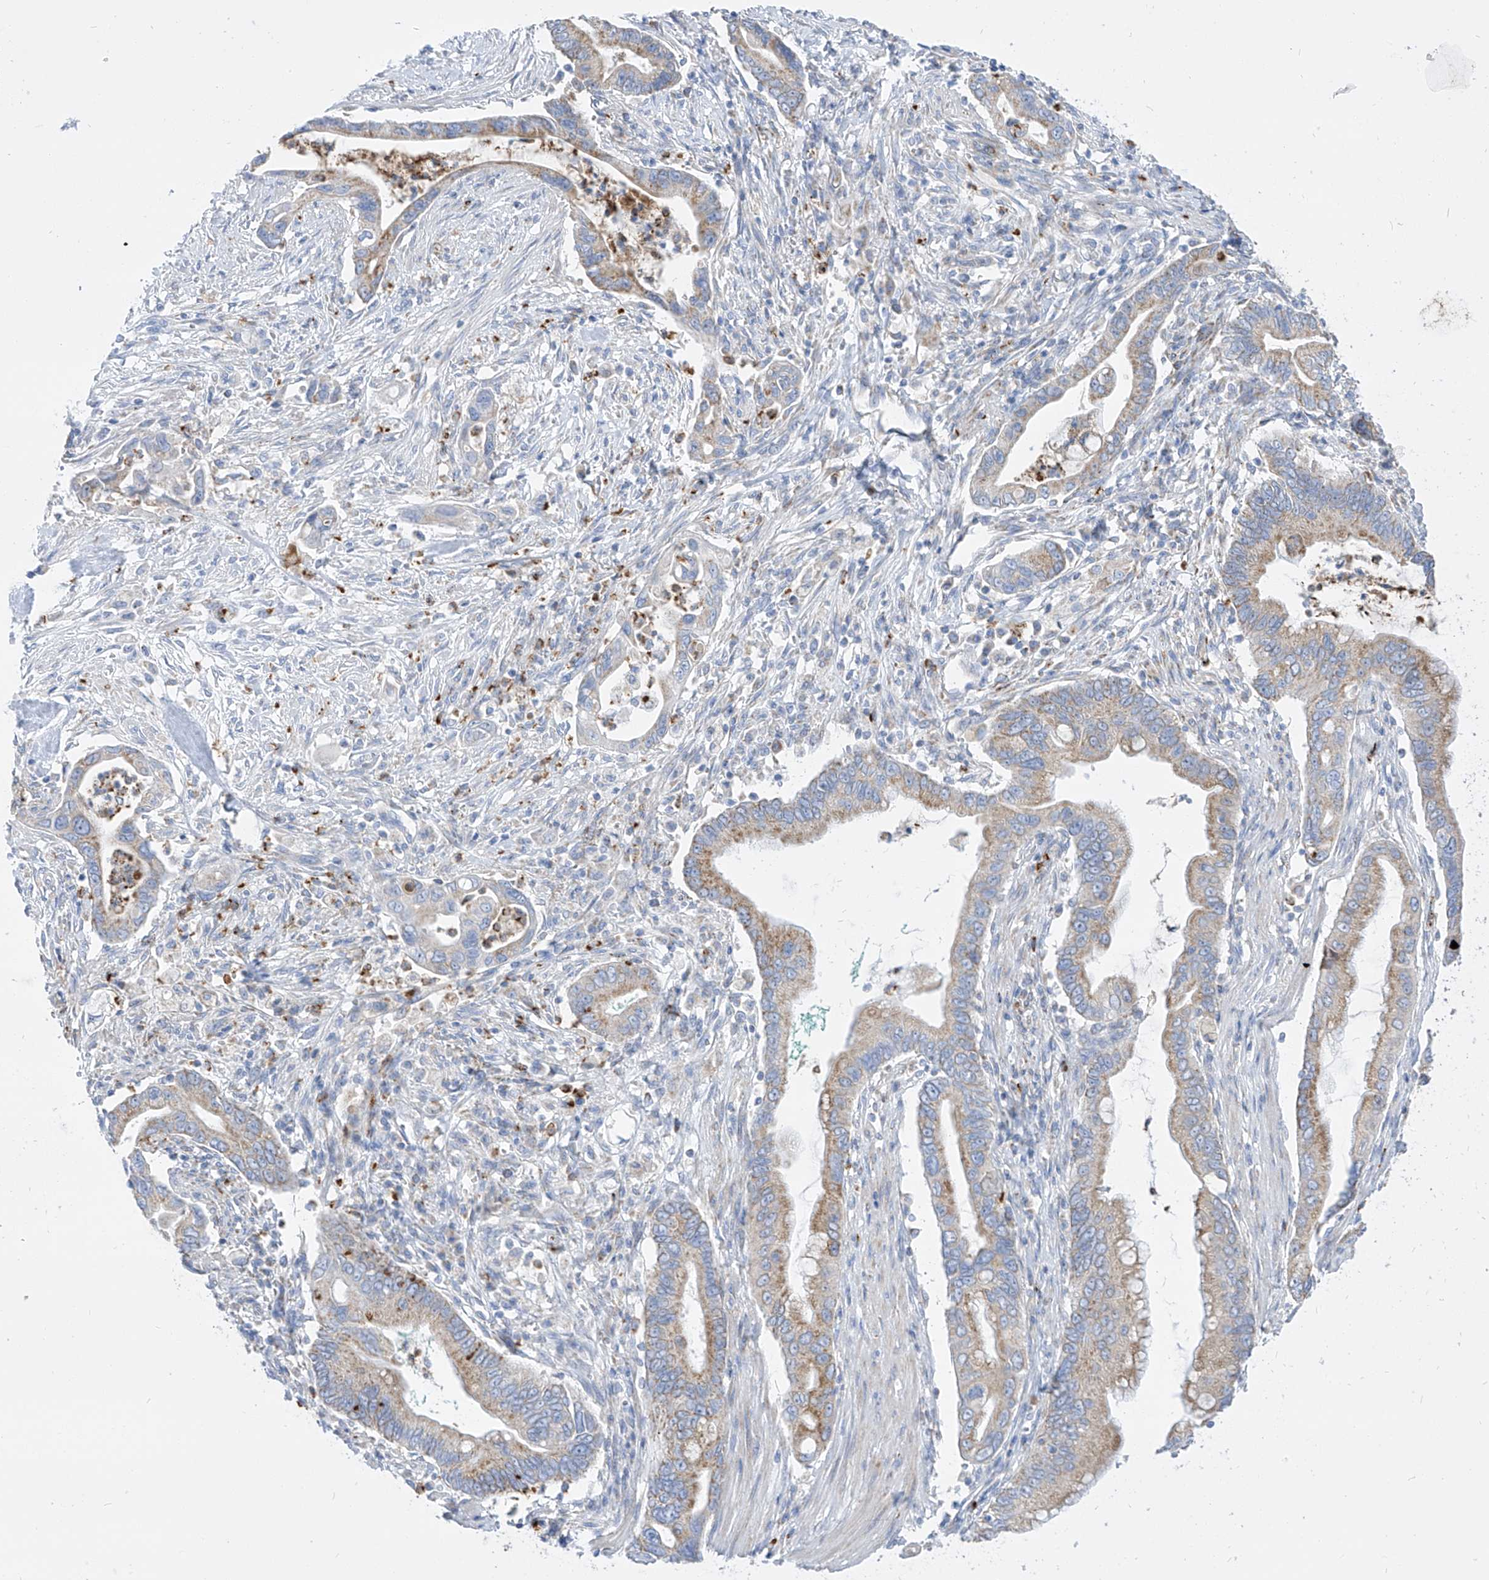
{"staining": {"intensity": "moderate", "quantity": "<25%", "location": "cytoplasmic/membranous"}, "tissue": "pancreatic cancer", "cell_type": "Tumor cells", "image_type": "cancer", "snomed": [{"axis": "morphology", "description": "Adenocarcinoma, NOS"}, {"axis": "topography", "description": "Pancreas"}], "caption": "Moderate cytoplasmic/membranous protein expression is seen in about <25% of tumor cells in pancreatic cancer (adenocarcinoma).", "gene": "COQ3", "patient": {"sex": "male", "age": 78}}